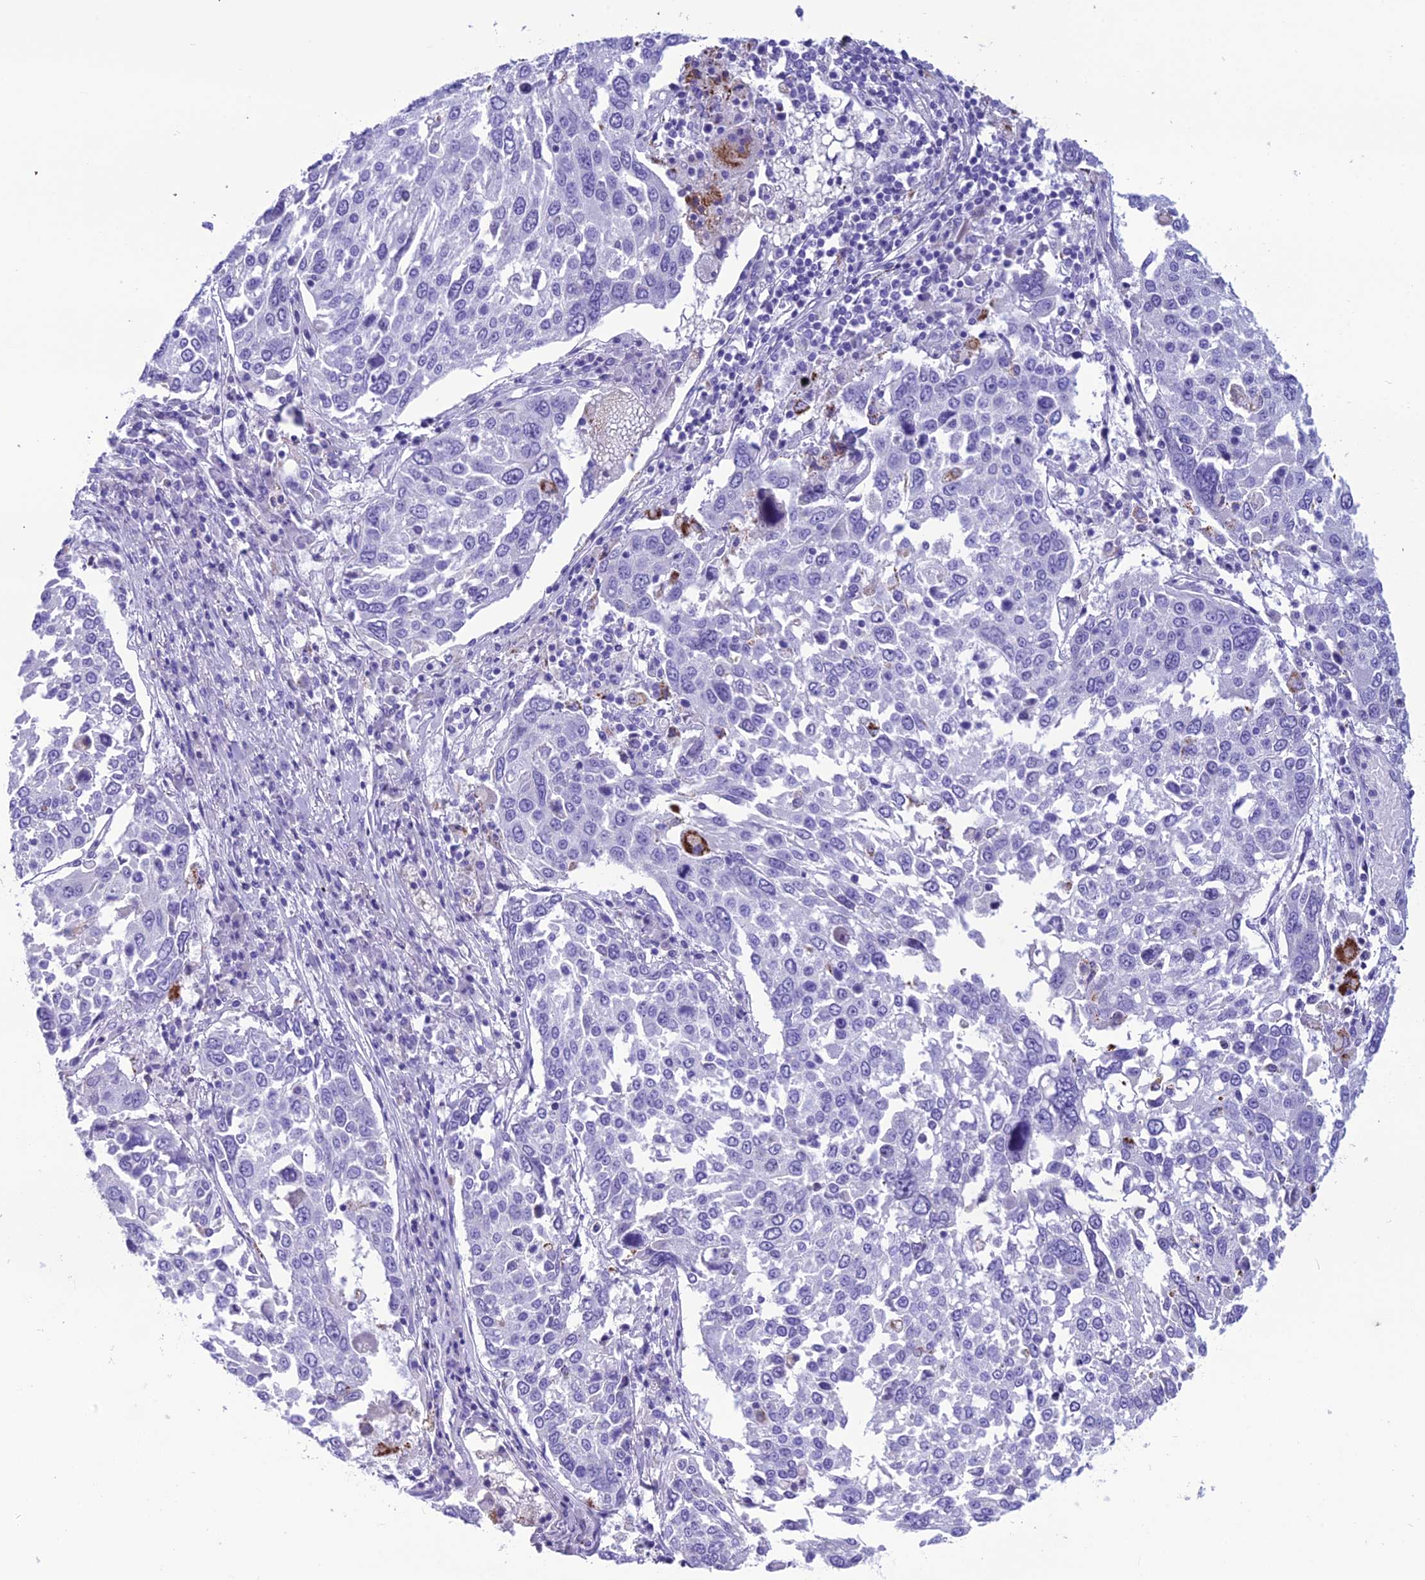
{"staining": {"intensity": "strong", "quantity": "<25%", "location": "cytoplasmic/membranous"}, "tissue": "lung cancer", "cell_type": "Tumor cells", "image_type": "cancer", "snomed": [{"axis": "morphology", "description": "Squamous cell carcinoma, NOS"}, {"axis": "topography", "description": "Lung"}], "caption": "Immunohistochemical staining of lung cancer demonstrates medium levels of strong cytoplasmic/membranous protein expression in about <25% of tumor cells.", "gene": "TRAM1L1", "patient": {"sex": "male", "age": 65}}